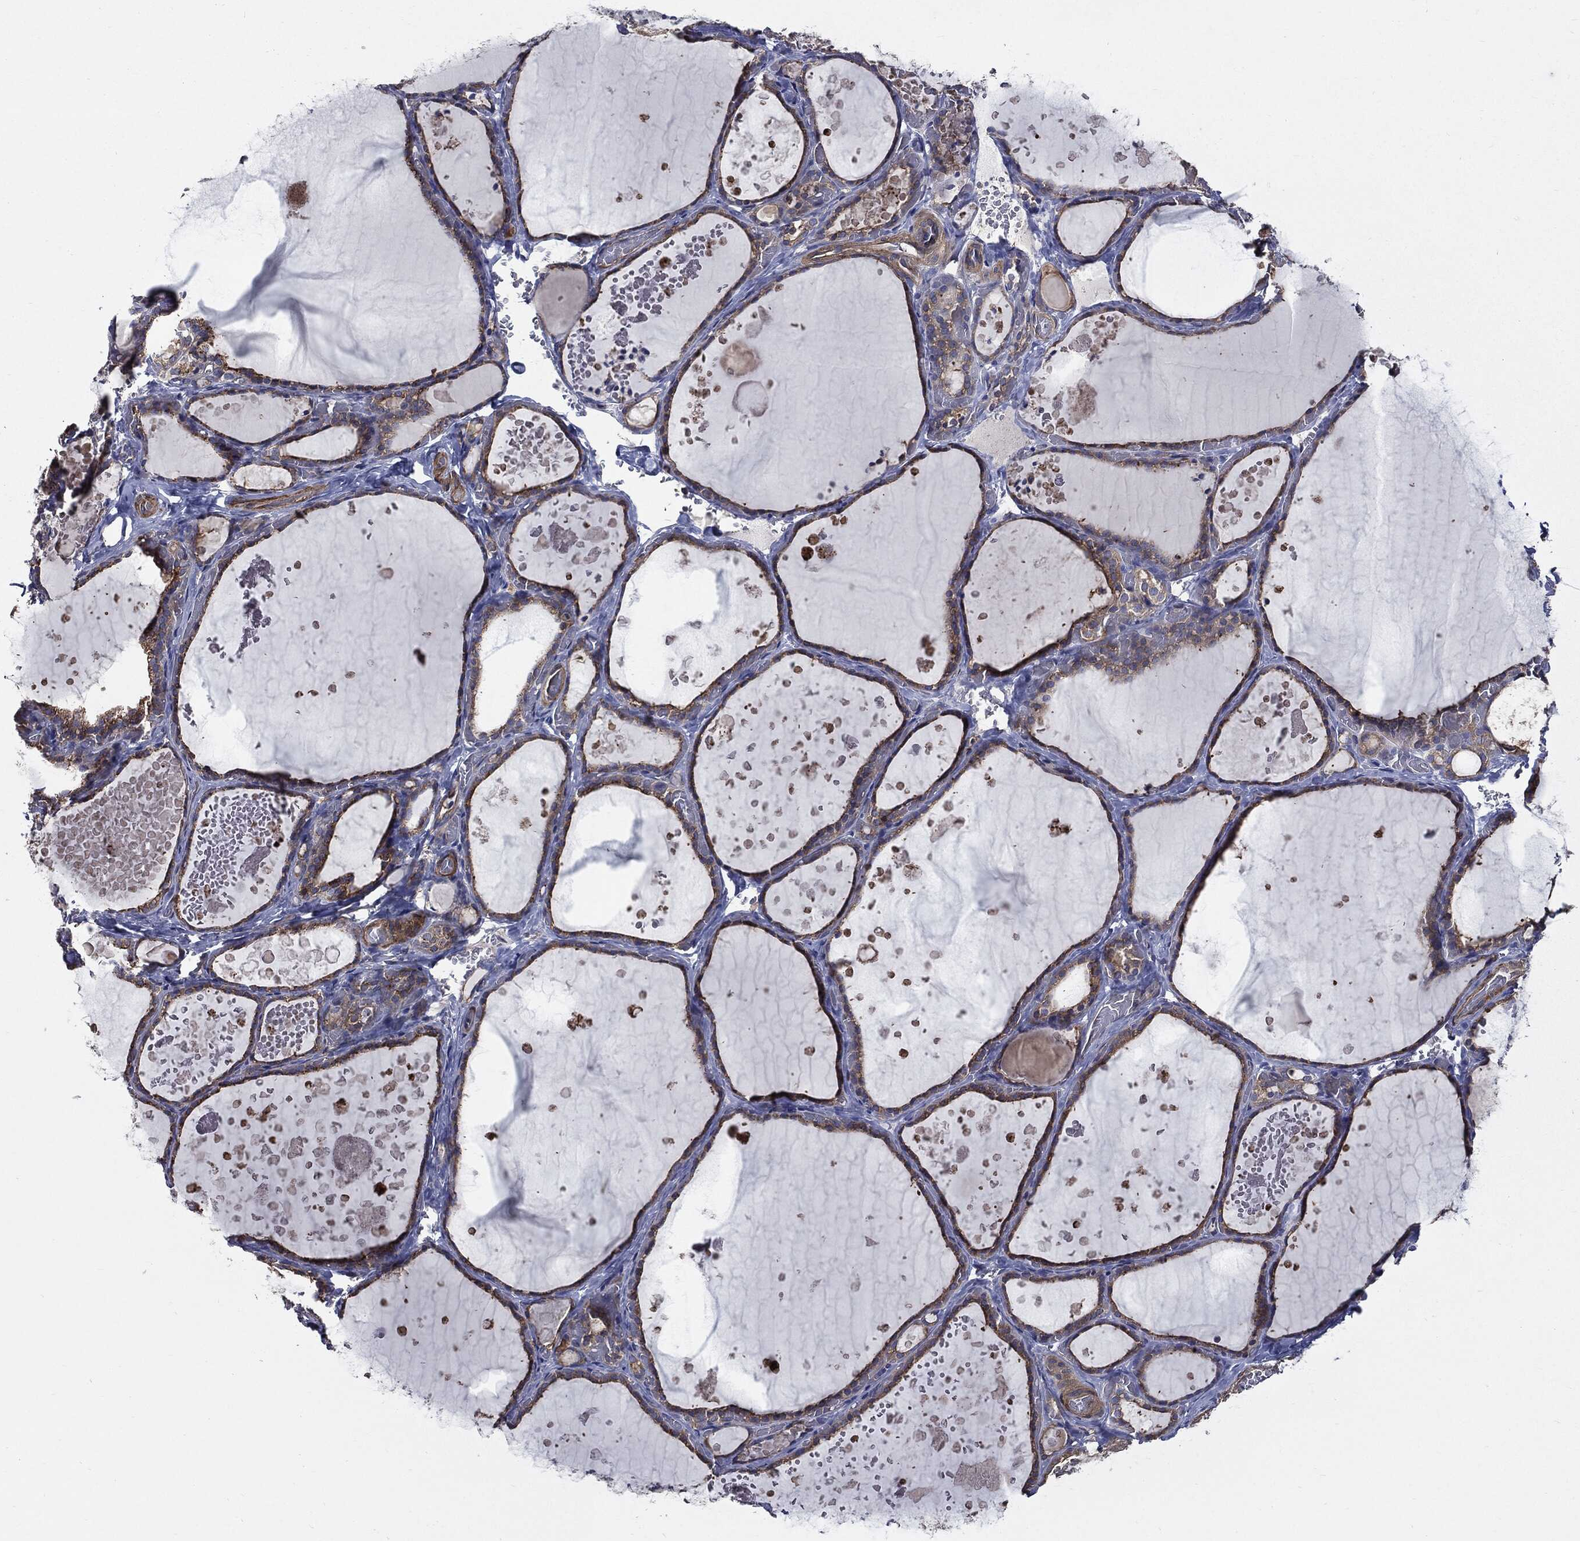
{"staining": {"intensity": "weak", "quantity": "25%-75%", "location": "cytoplasmic/membranous"}, "tissue": "thyroid gland", "cell_type": "Glandular cells", "image_type": "normal", "snomed": [{"axis": "morphology", "description": "Normal tissue, NOS"}, {"axis": "topography", "description": "Thyroid gland"}], "caption": "The photomicrograph shows a brown stain indicating the presence of a protein in the cytoplasmic/membranous of glandular cells in thyroid gland. (DAB = brown stain, brightfield microscopy at high magnification).", "gene": "PDCD6IP", "patient": {"sex": "female", "age": 56}}